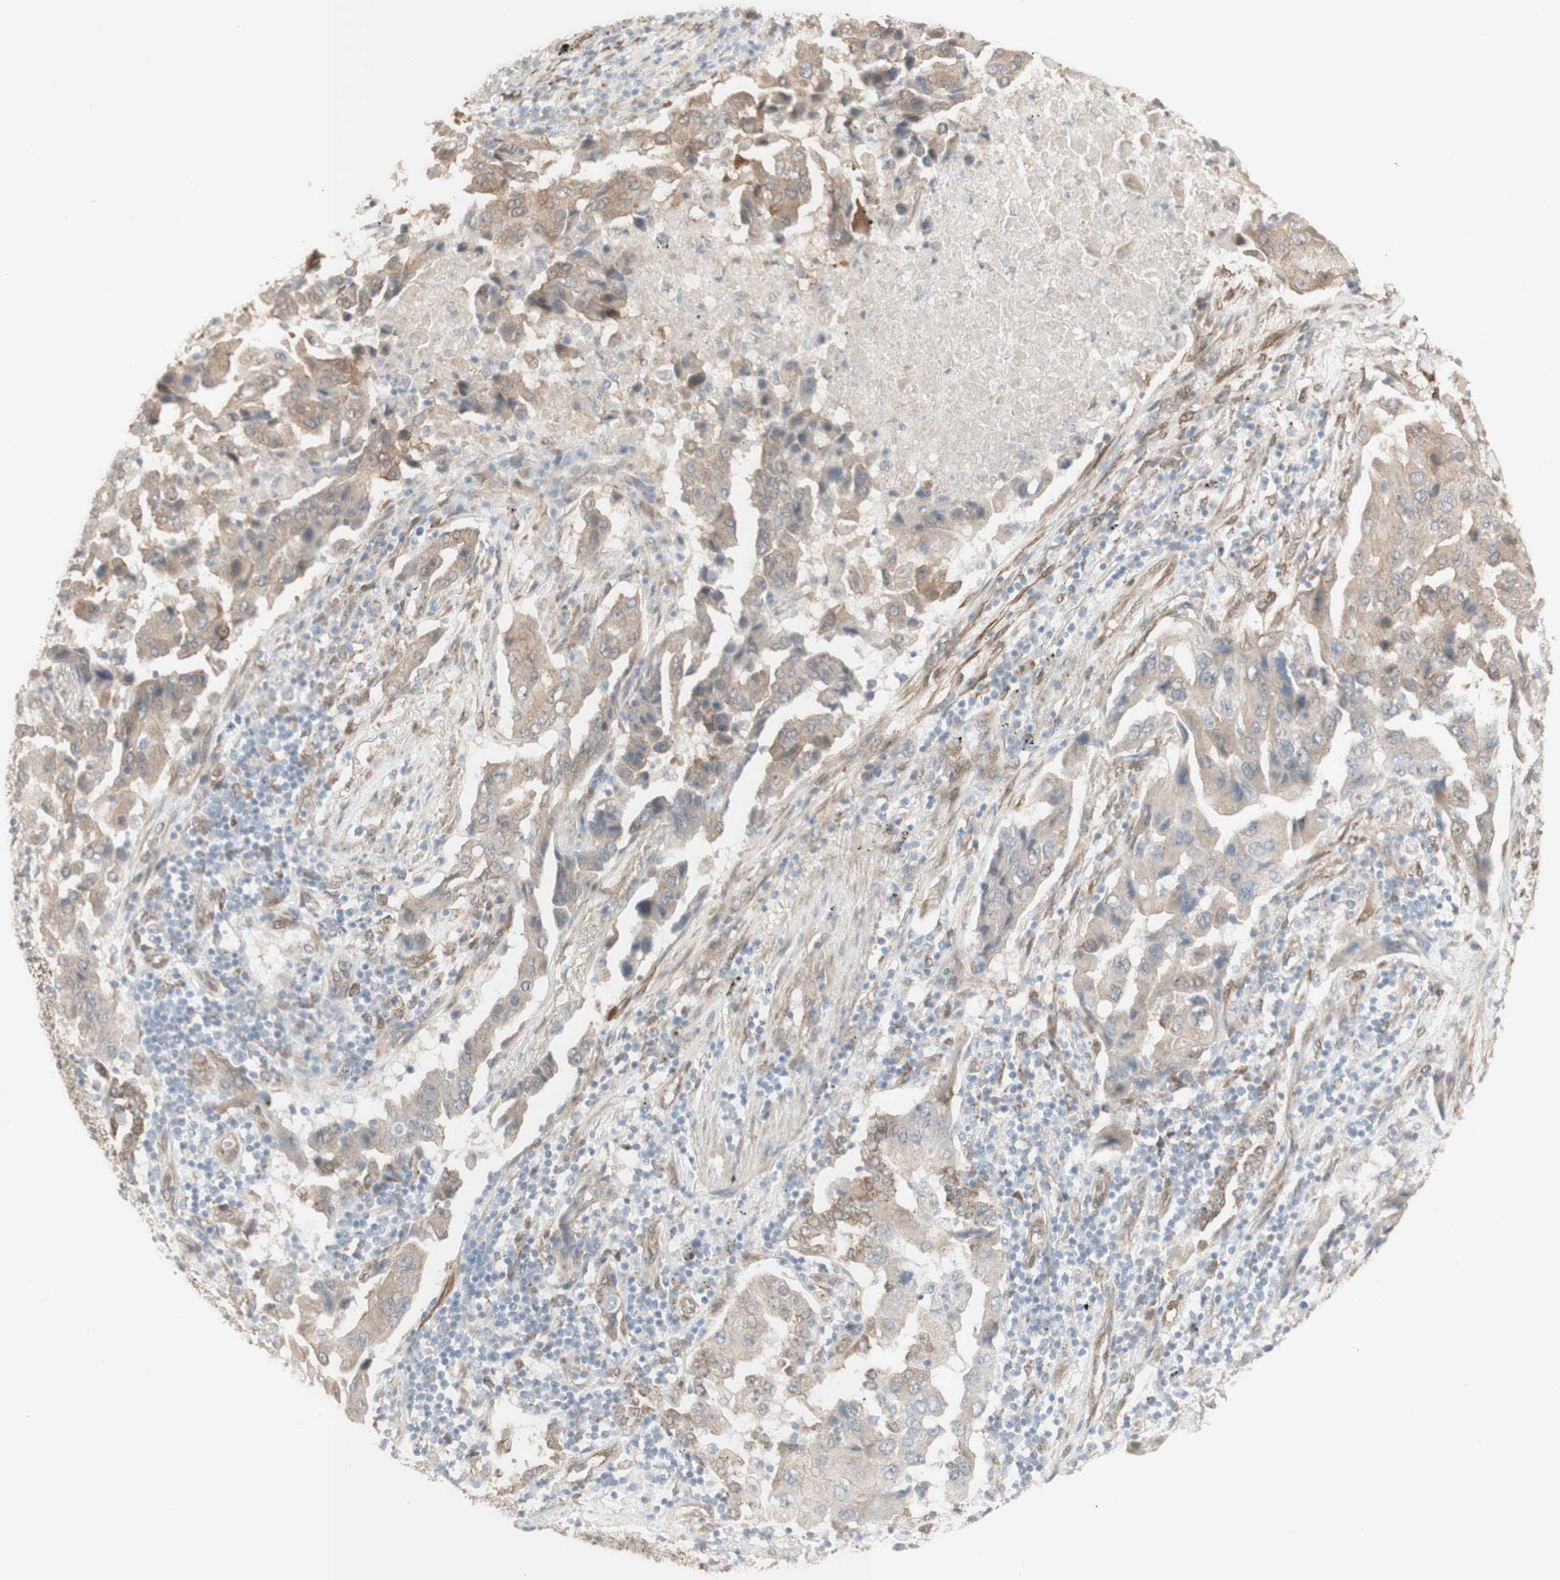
{"staining": {"intensity": "moderate", "quantity": ">75%", "location": "cytoplasmic/membranous"}, "tissue": "lung cancer", "cell_type": "Tumor cells", "image_type": "cancer", "snomed": [{"axis": "morphology", "description": "Adenocarcinoma, NOS"}, {"axis": "topography", "description": "Lung"}], "caption": "Immunohistochemistry (IHC) photomicrograph of human lung adenocarcinoma stained for a protein (brown), which displays medium levels of moderate cytoplasmic/membranous positivity in approximately >75% of tumor cells.", "gene": "CNN3", "patient": {"sex": "female", "age": 65}}